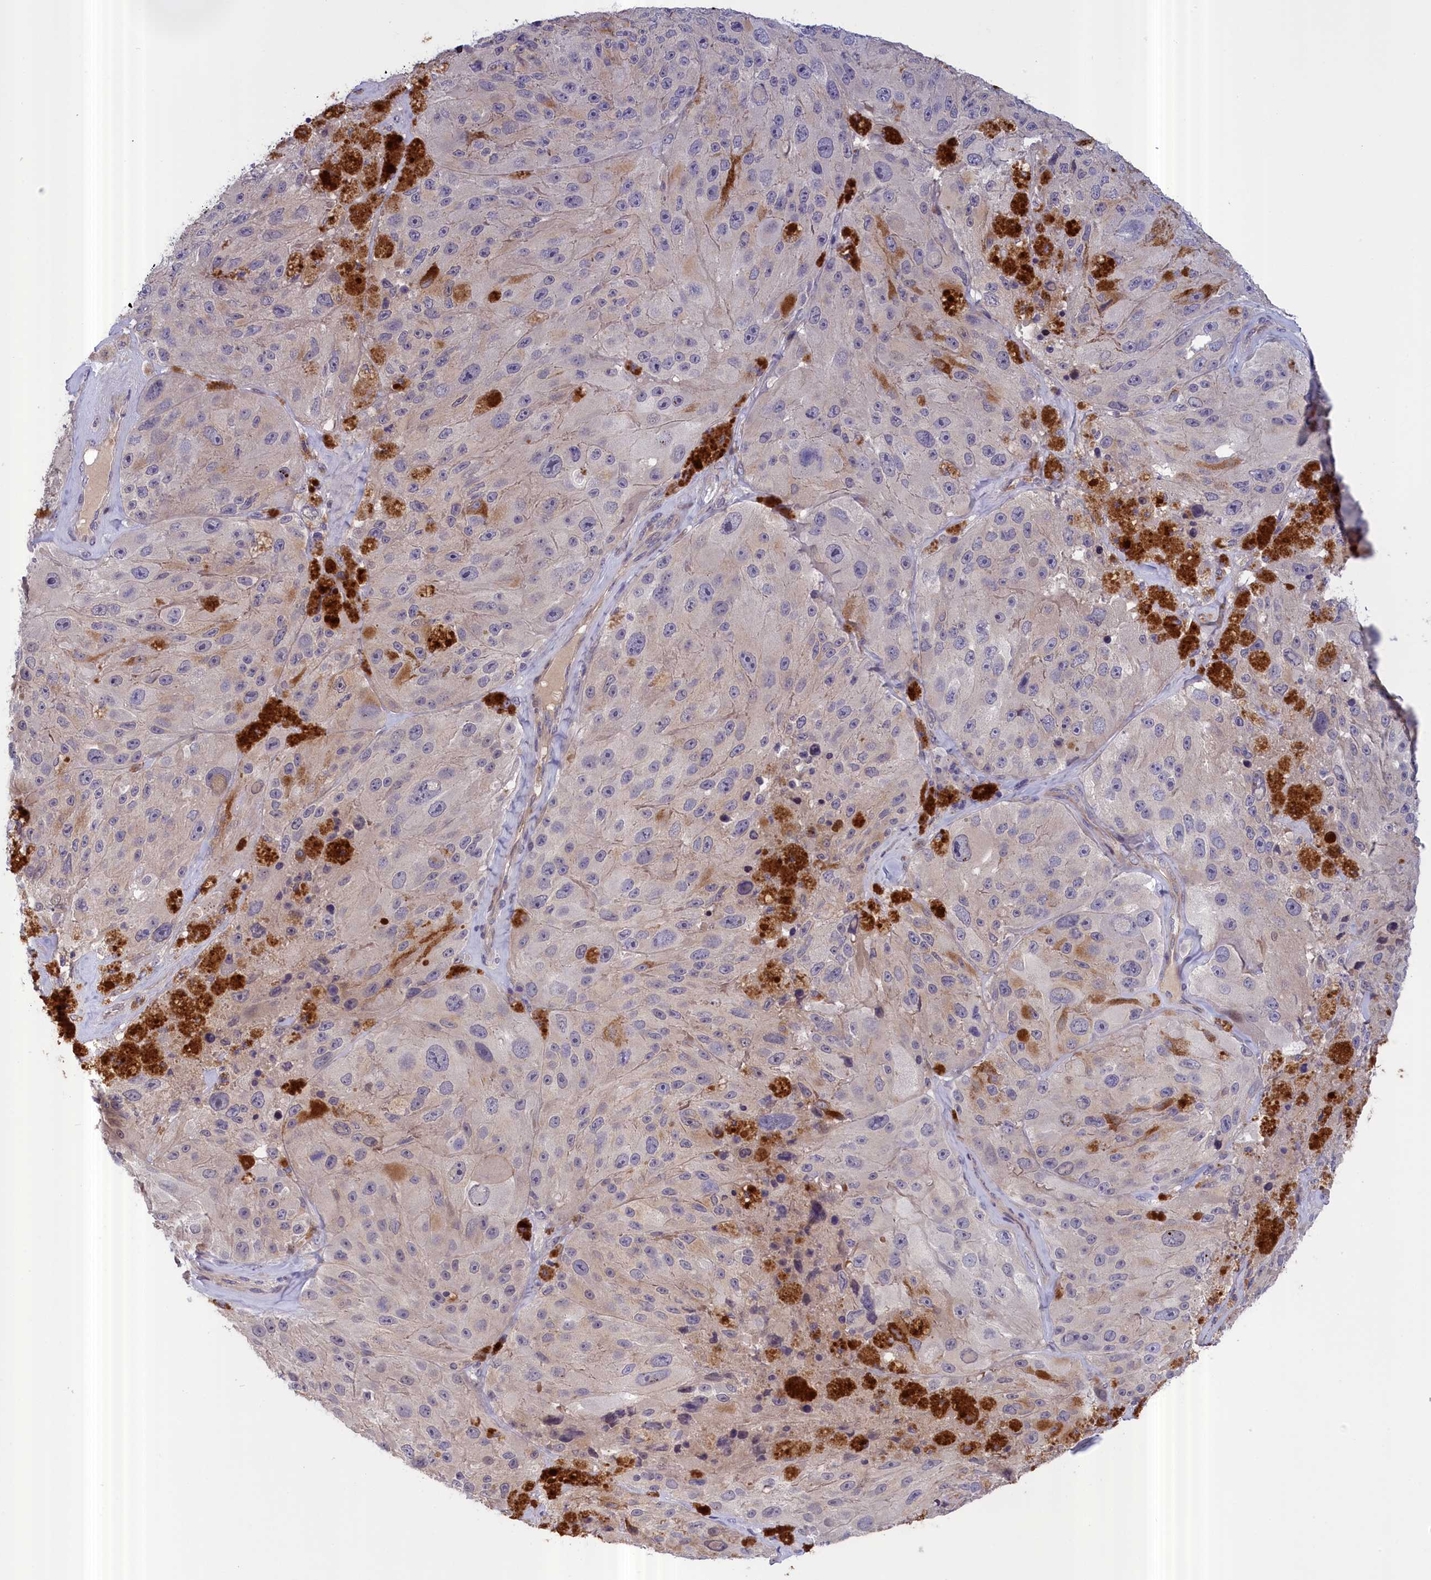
{"staining": {"intensity": "negative", "quantity": "none", "location": "none"}, "tissue": "melanoma", "cell_type": "Tumor cells", "image_type": "cancer", "snomed": [{"axis": "morphology", "description": "Malignant melanoma, Metastatic site"}, {"axis": "topography", "description": "Lymph node"}], "caption": "The IHC photomicrograph has no significant positivity in tumor cells of malignant melanoma (metastatic site) tissue. Nuclei are stained in blue.", "gene": "IGFALS", "patient": {"sex": "male", "age": 62}}